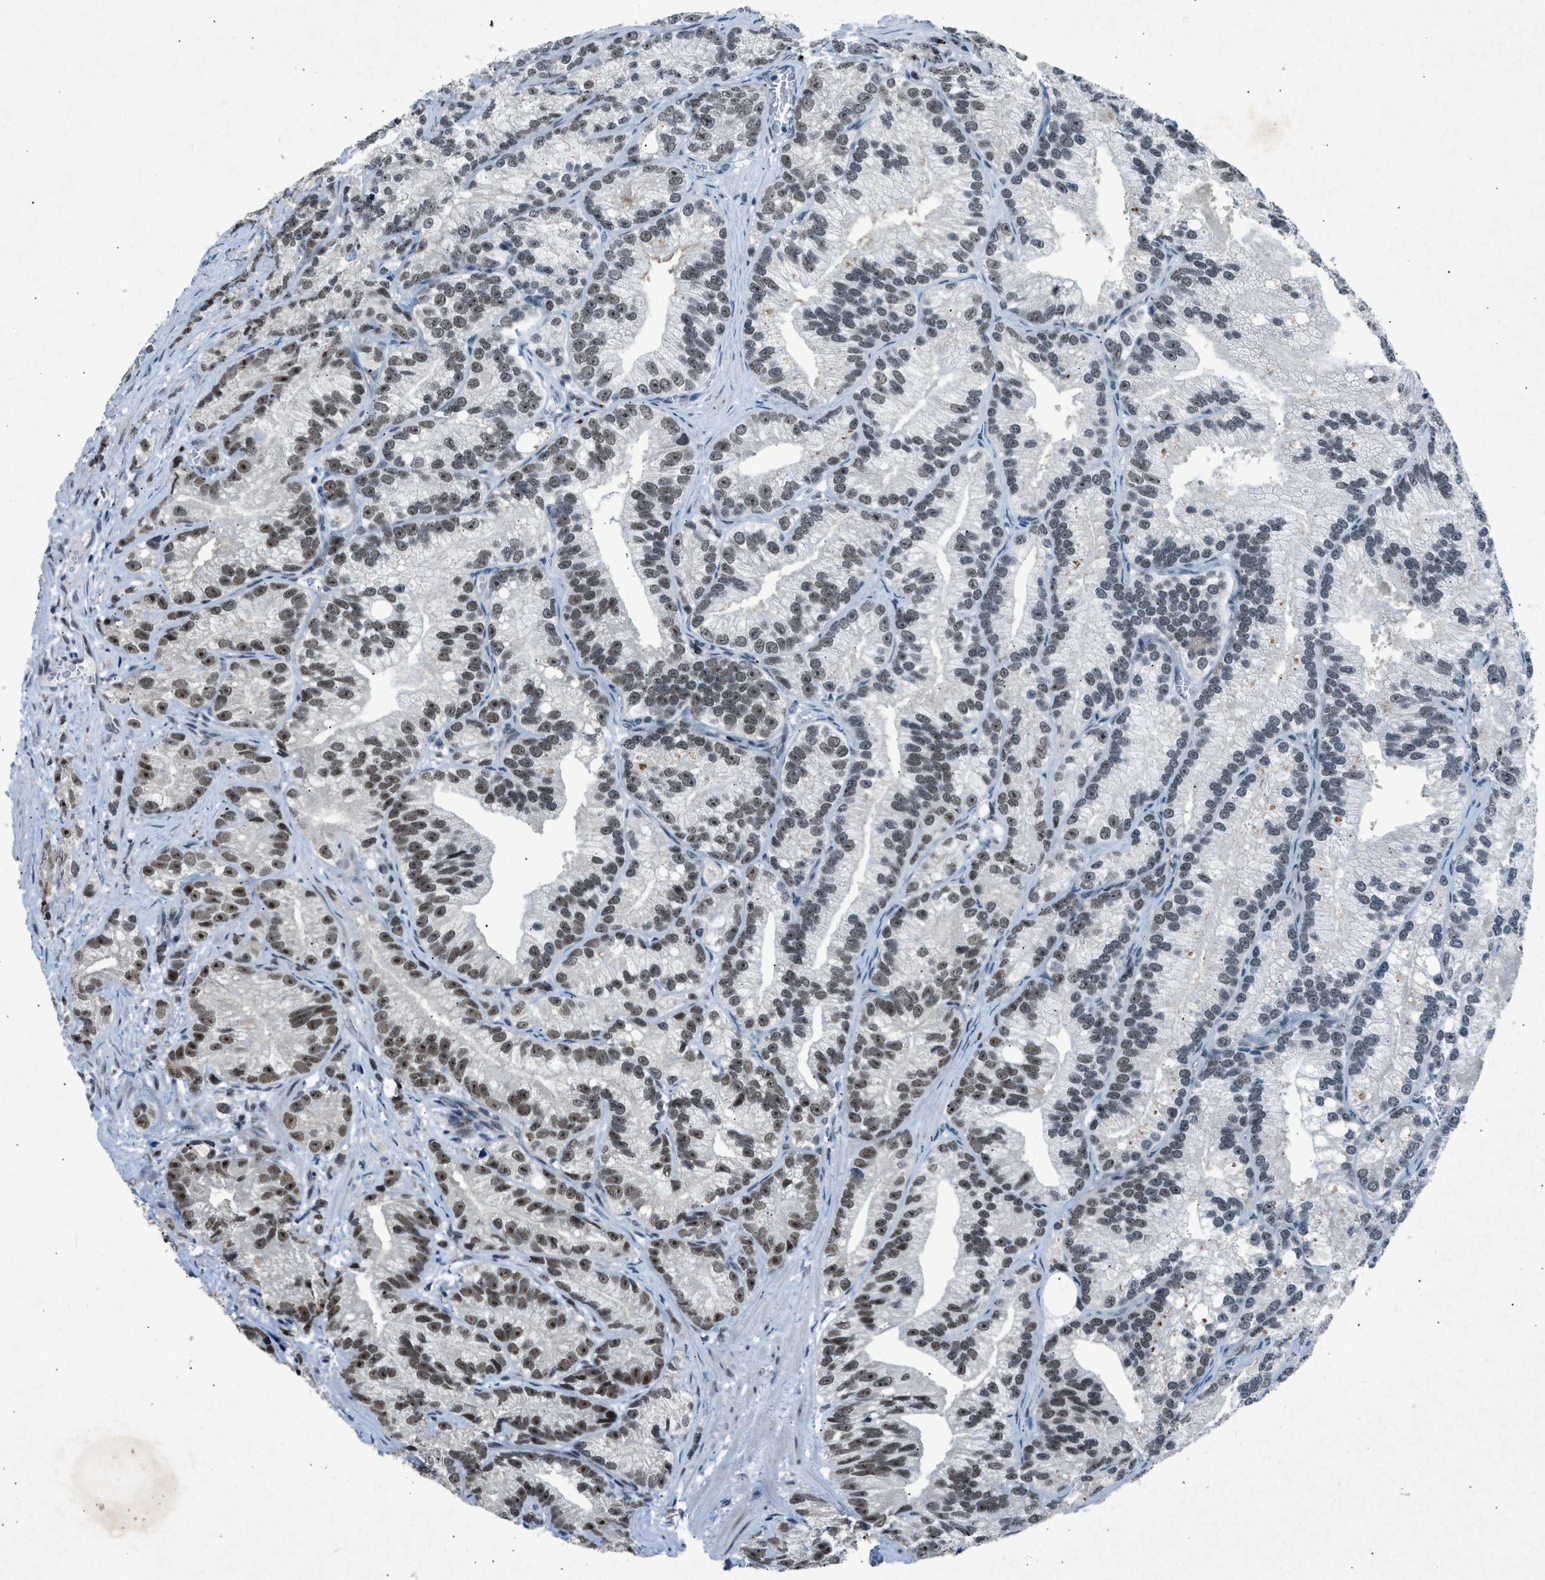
{"staining": {"intensity": "weak", "quantity": "25%-75%", "location": "nuclear"}, "tissue": "prostate cancer", "cell_type": "Tumor cells", "image_type": "cancer", "snomed": [{"axis": "morphology", "description": "Adenocarcinoma, Low grade"}, {"axis": "topography", "description": "Prostate"}], "caption": "IHC micrograph of neoplastic tissue: prostate adenocarcinoma (low-grade) stained using immunohistochemistry shows low levels of weak protein expression localized specifically in the nuclear of tumor cells, appearing as a nuclear brown color.", "gene": "ADCY1", "patient": {"sex": "male", "age": 89}}